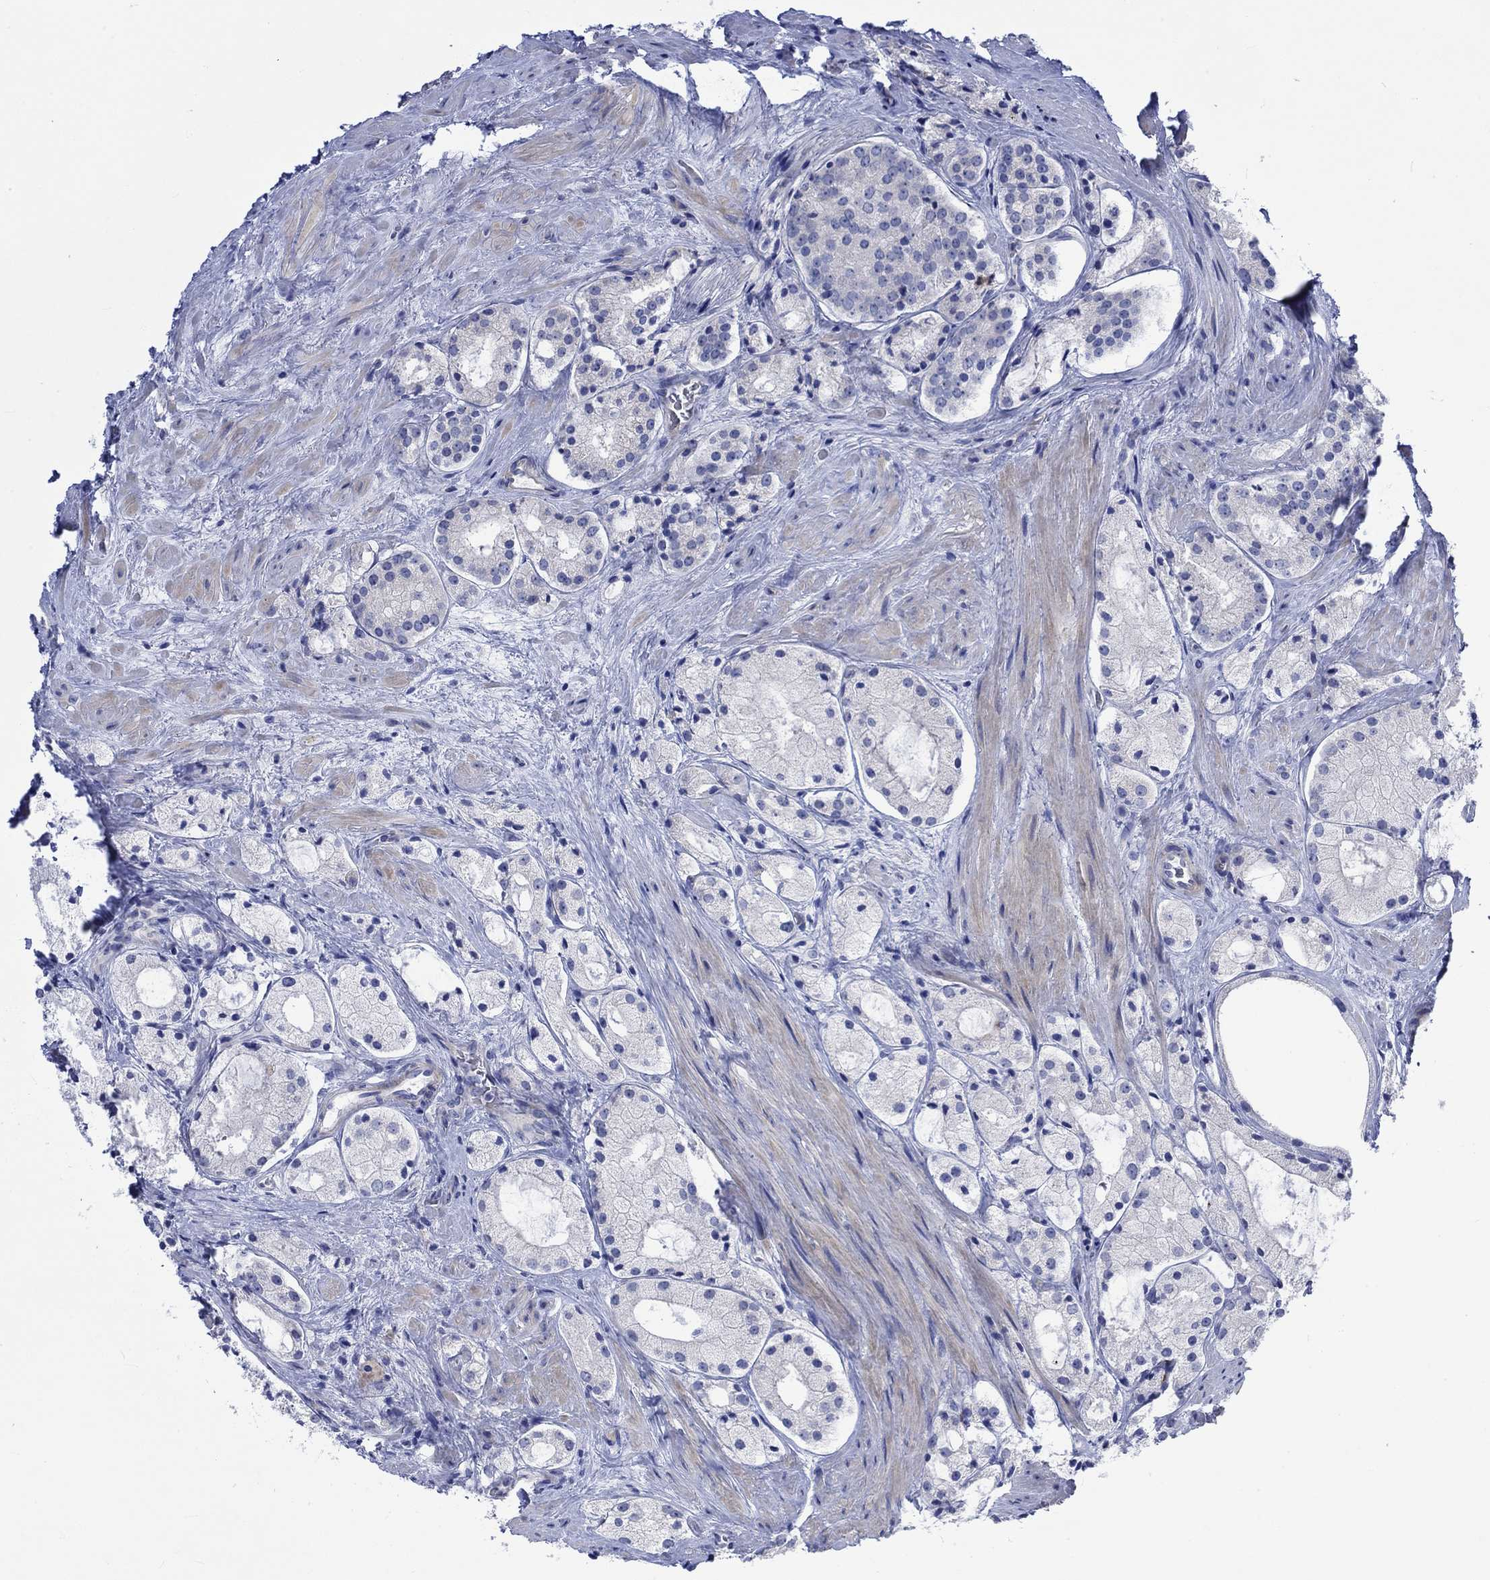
{"staining": {"intensity": "negative", "quantity": "none", "location": "none"}, "tissue": "prostate cancer", "cell_type": "Tumor cells", "image_type": "cancer", "snomed": [{"axis": "morphology", "description": "Adenocarcinoma, NOS"}, {"axis": "morphology", "description": "Adenocarcinoma, High grade"}, {"axis": "topography", "description": "Prostate"}], "caption": "This is a photomicrograph of immunohistochemistry staining of adenocarcinoma (prostate), which shows no positivity in tumor cells.", "gene": "NRIP3", "patient": {"sex": "male", "age": 64}}